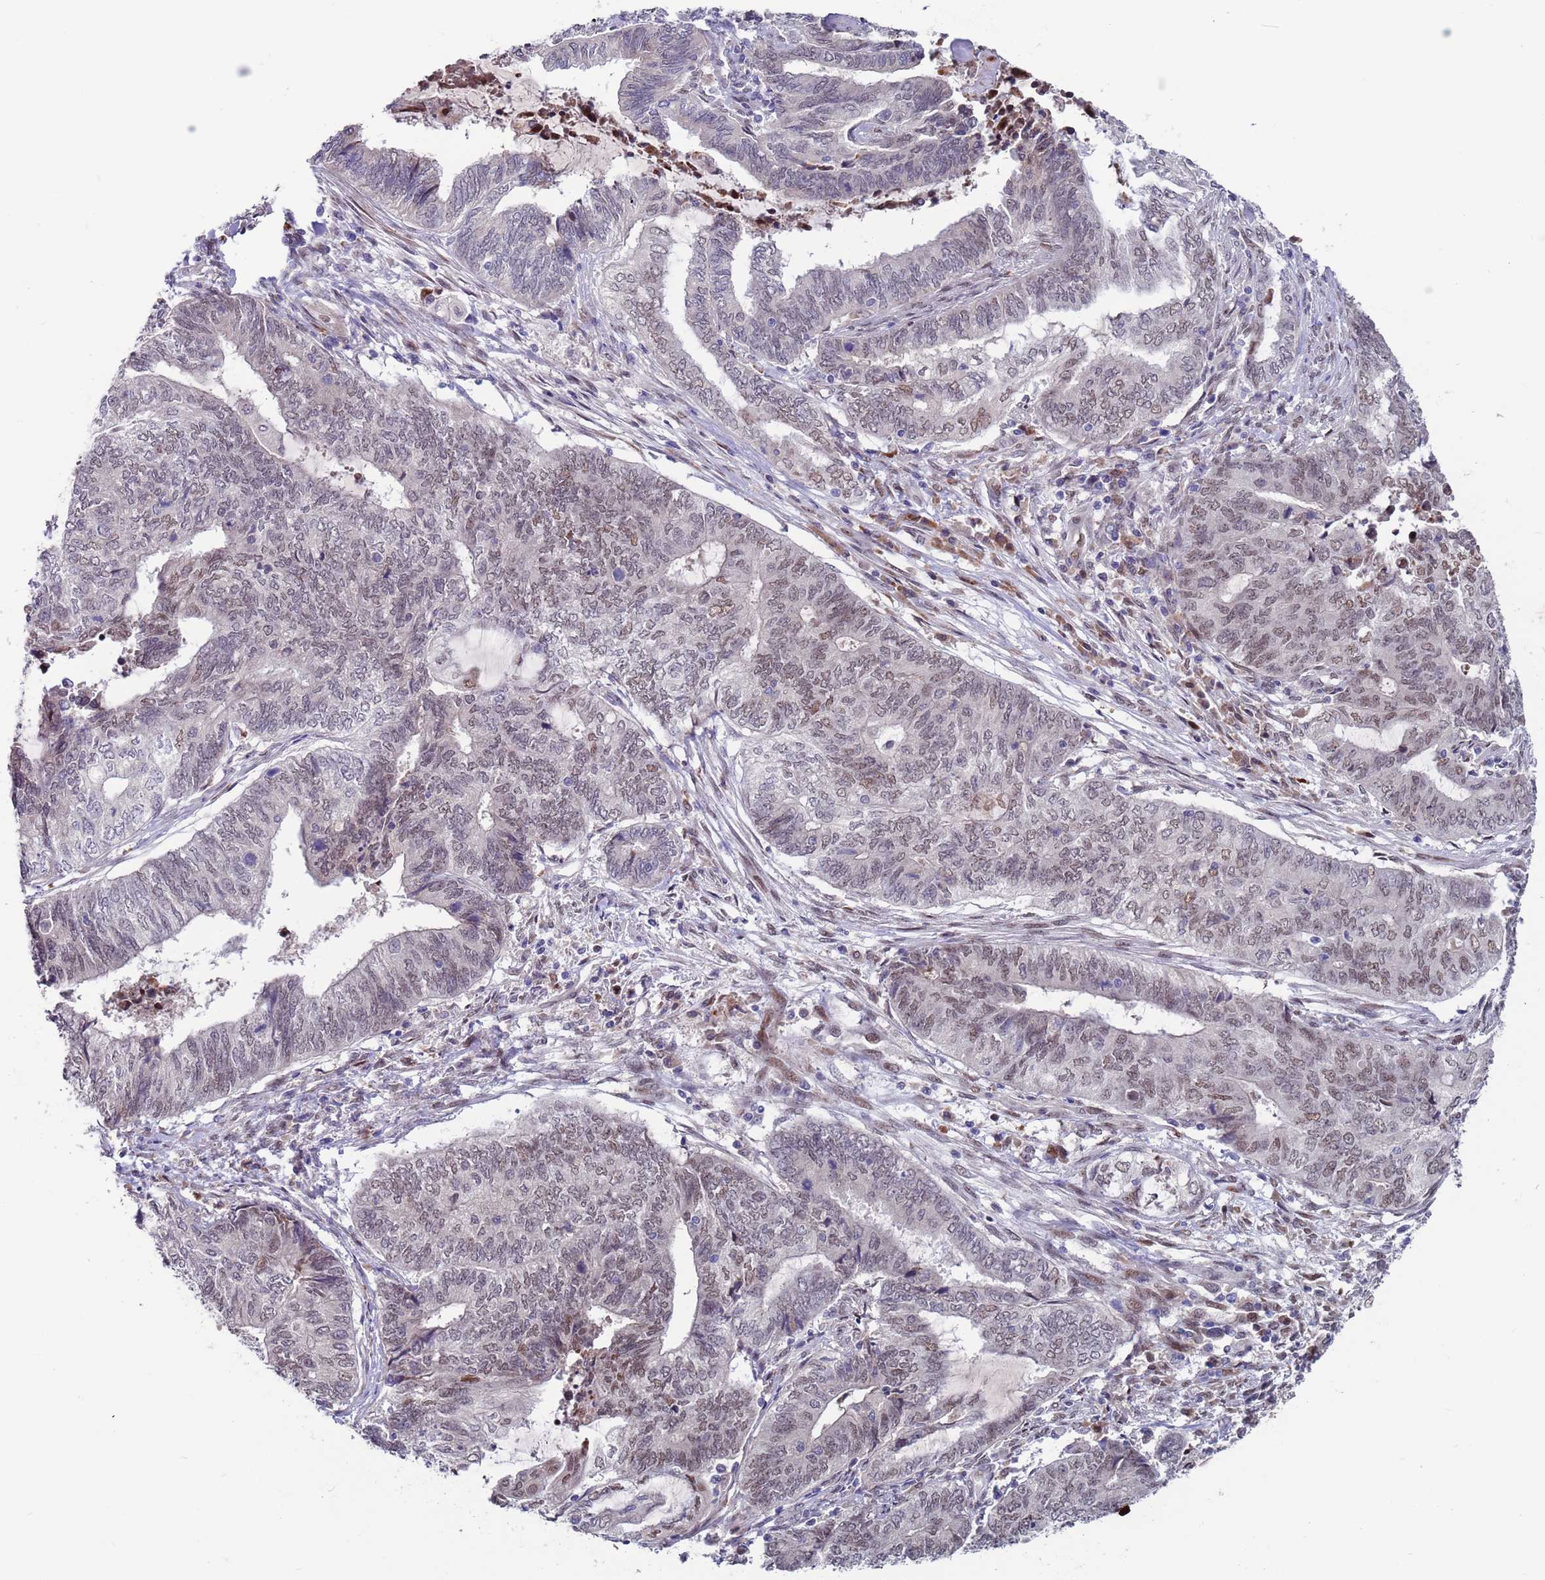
{"staining": {"intensity": "weak", "quantity": "25%-75%", "location": "nuclear"}, "tissue": "endometrial cancer", "cell_type": "Tumor cells", "image_type": "cancer", "snomed": [{"axis": "morphology", "description": "Adenocarcinoma, NOS"}, {"axis": "topography", "description": "Uterus"}, {"axis": "topography", "description": "Endometrium"}], "caption": "Endometrial cancer (adenocarcinoma) stained for a protein (brown) exhibits weak nuclear positive staining in approximately 25%-75% of tumor cells.", "gene": "FBXO27", "patient": {"sex": "female", "age": 70}}